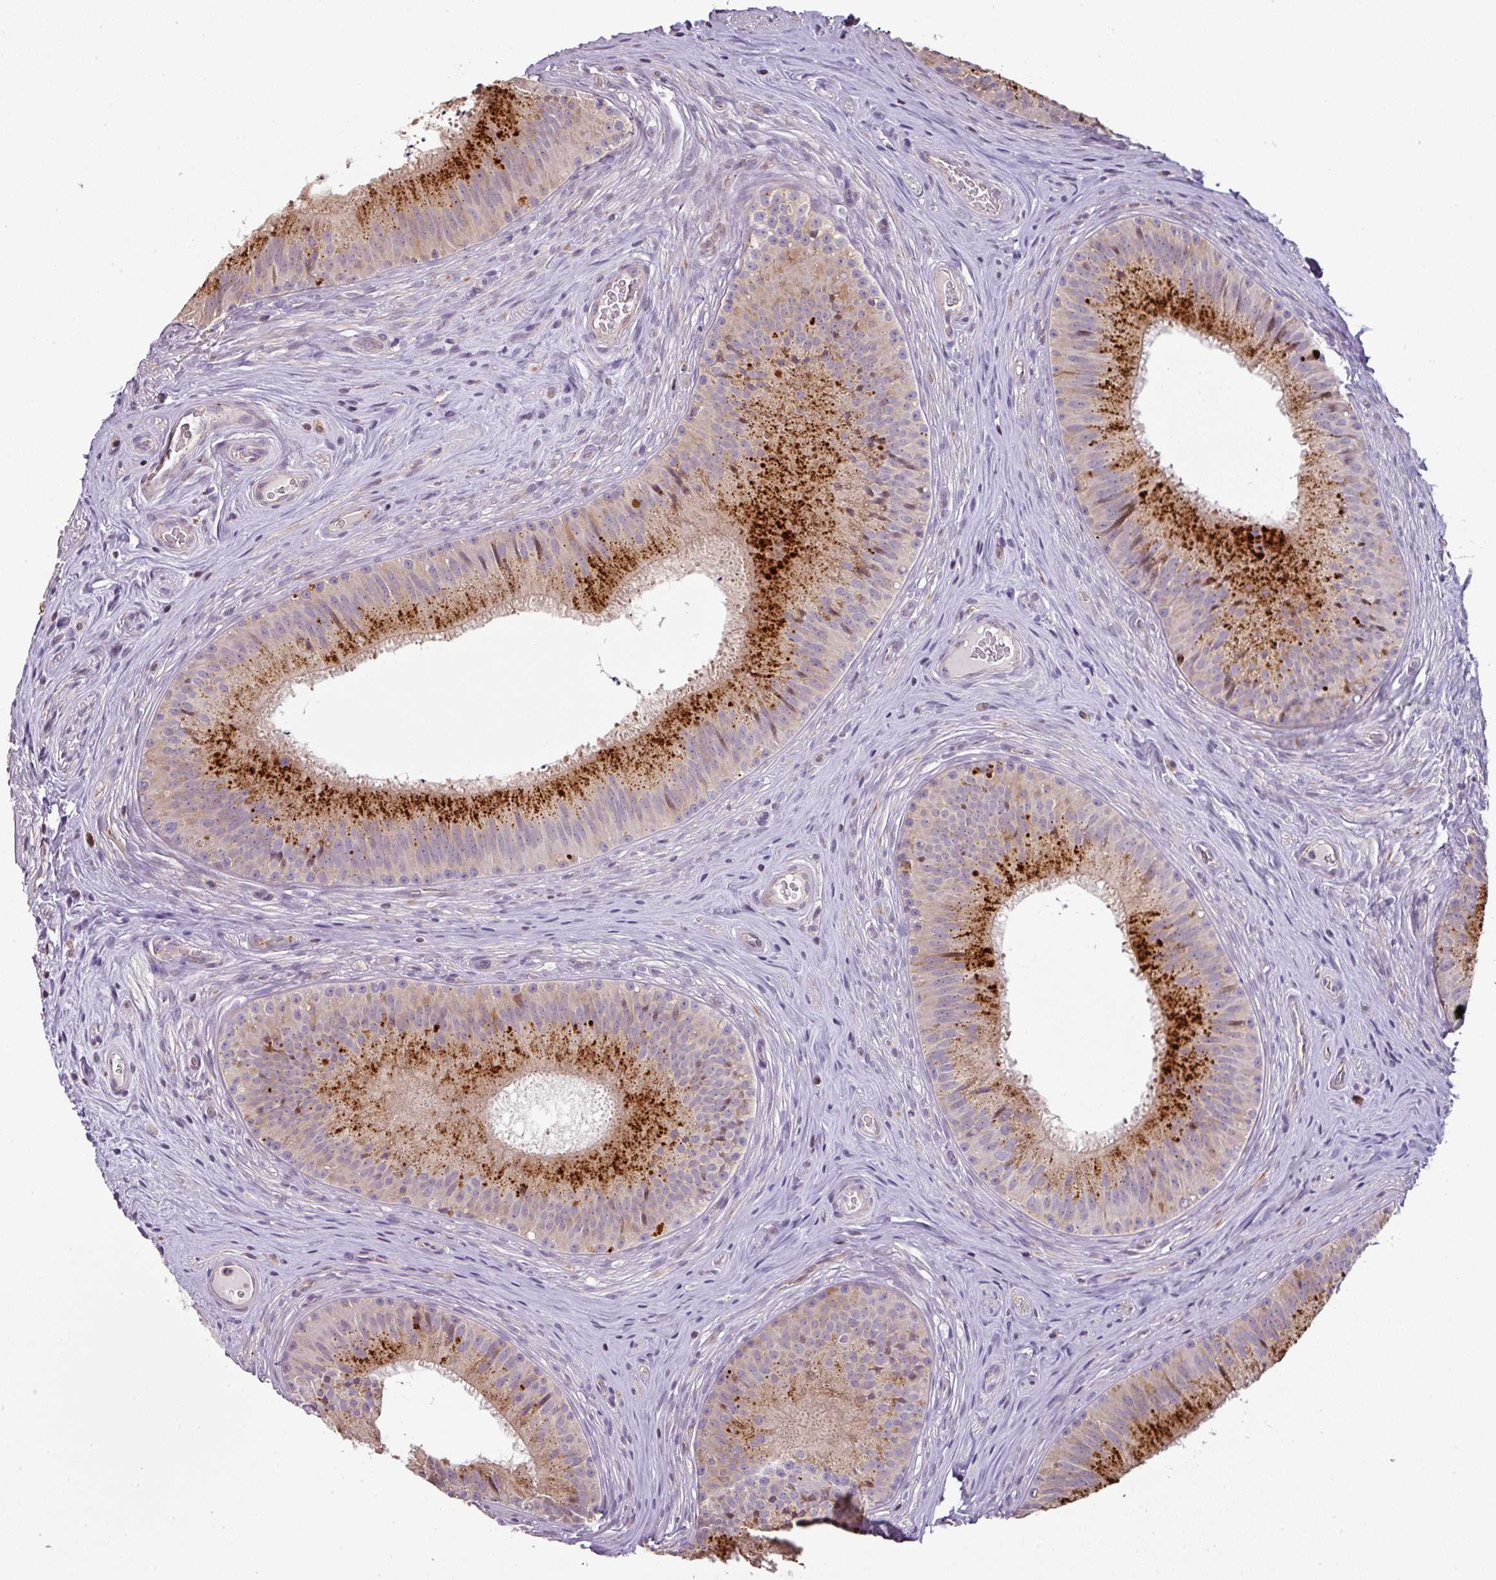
{"staining": {"intensity": "strong", "quantity": "25%-75%", "location": "cytoplasmic/membranous"}, "tissue": "epididymis", "cell_type": "Glandular cells", "image_type": "normal", "snomed": [{"axis": "morphology", "description": "Normal tissue, NOS"}, {"axis": "topography", "description": "Epididymis"}], "caption": "High-power microscopy captured an immunohistochemistry image of normal epididymis, revealing strong cytoplasmic/membranous staining in approximately 25%-75% of glandular cells.", "gene": "CXCR5", "patient": {"sex": "male", "age": 24}}